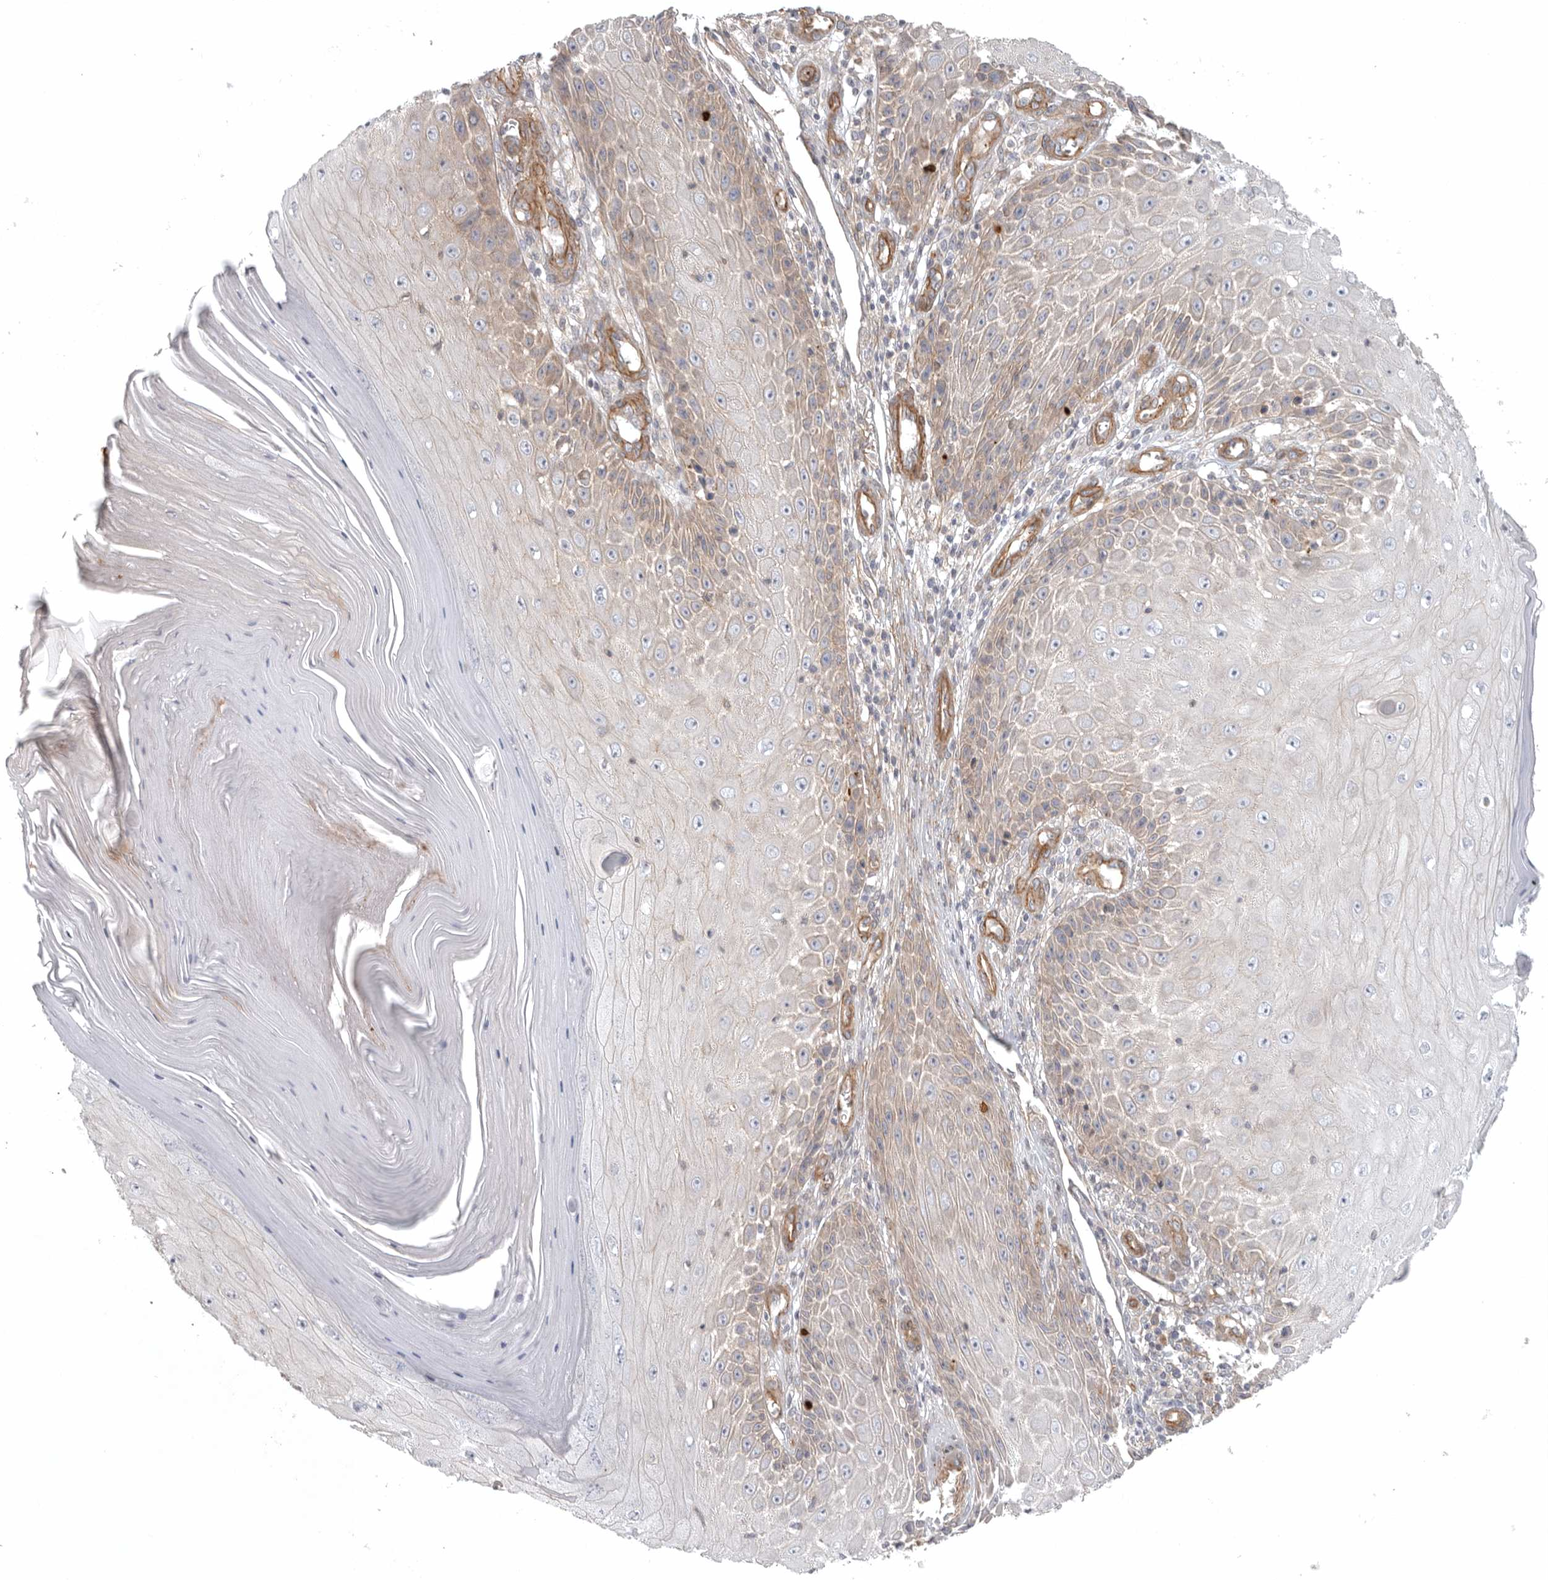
{"staining": {"intensity": "weak", "quantity": "25%-75%", "location": "cytoplasmic/membranous"}, "tissue": "skin cancer", "cell_type": "Tumor cells", "image_type": "cancer", "snomed": [{"axis": "morphology", "description": "Squamous cell carcinoma, NOS"}, {"axis": "topography", "description": "Skin"}], "caption": "This is an image of immunohistochemistry staining of skin squamous cell carcinoma, which shows weak expression in the cytoplasmic/membranous of tumor cells.", "gene": "LONRF1", "patient": {"sex": "female", "age": 73}}